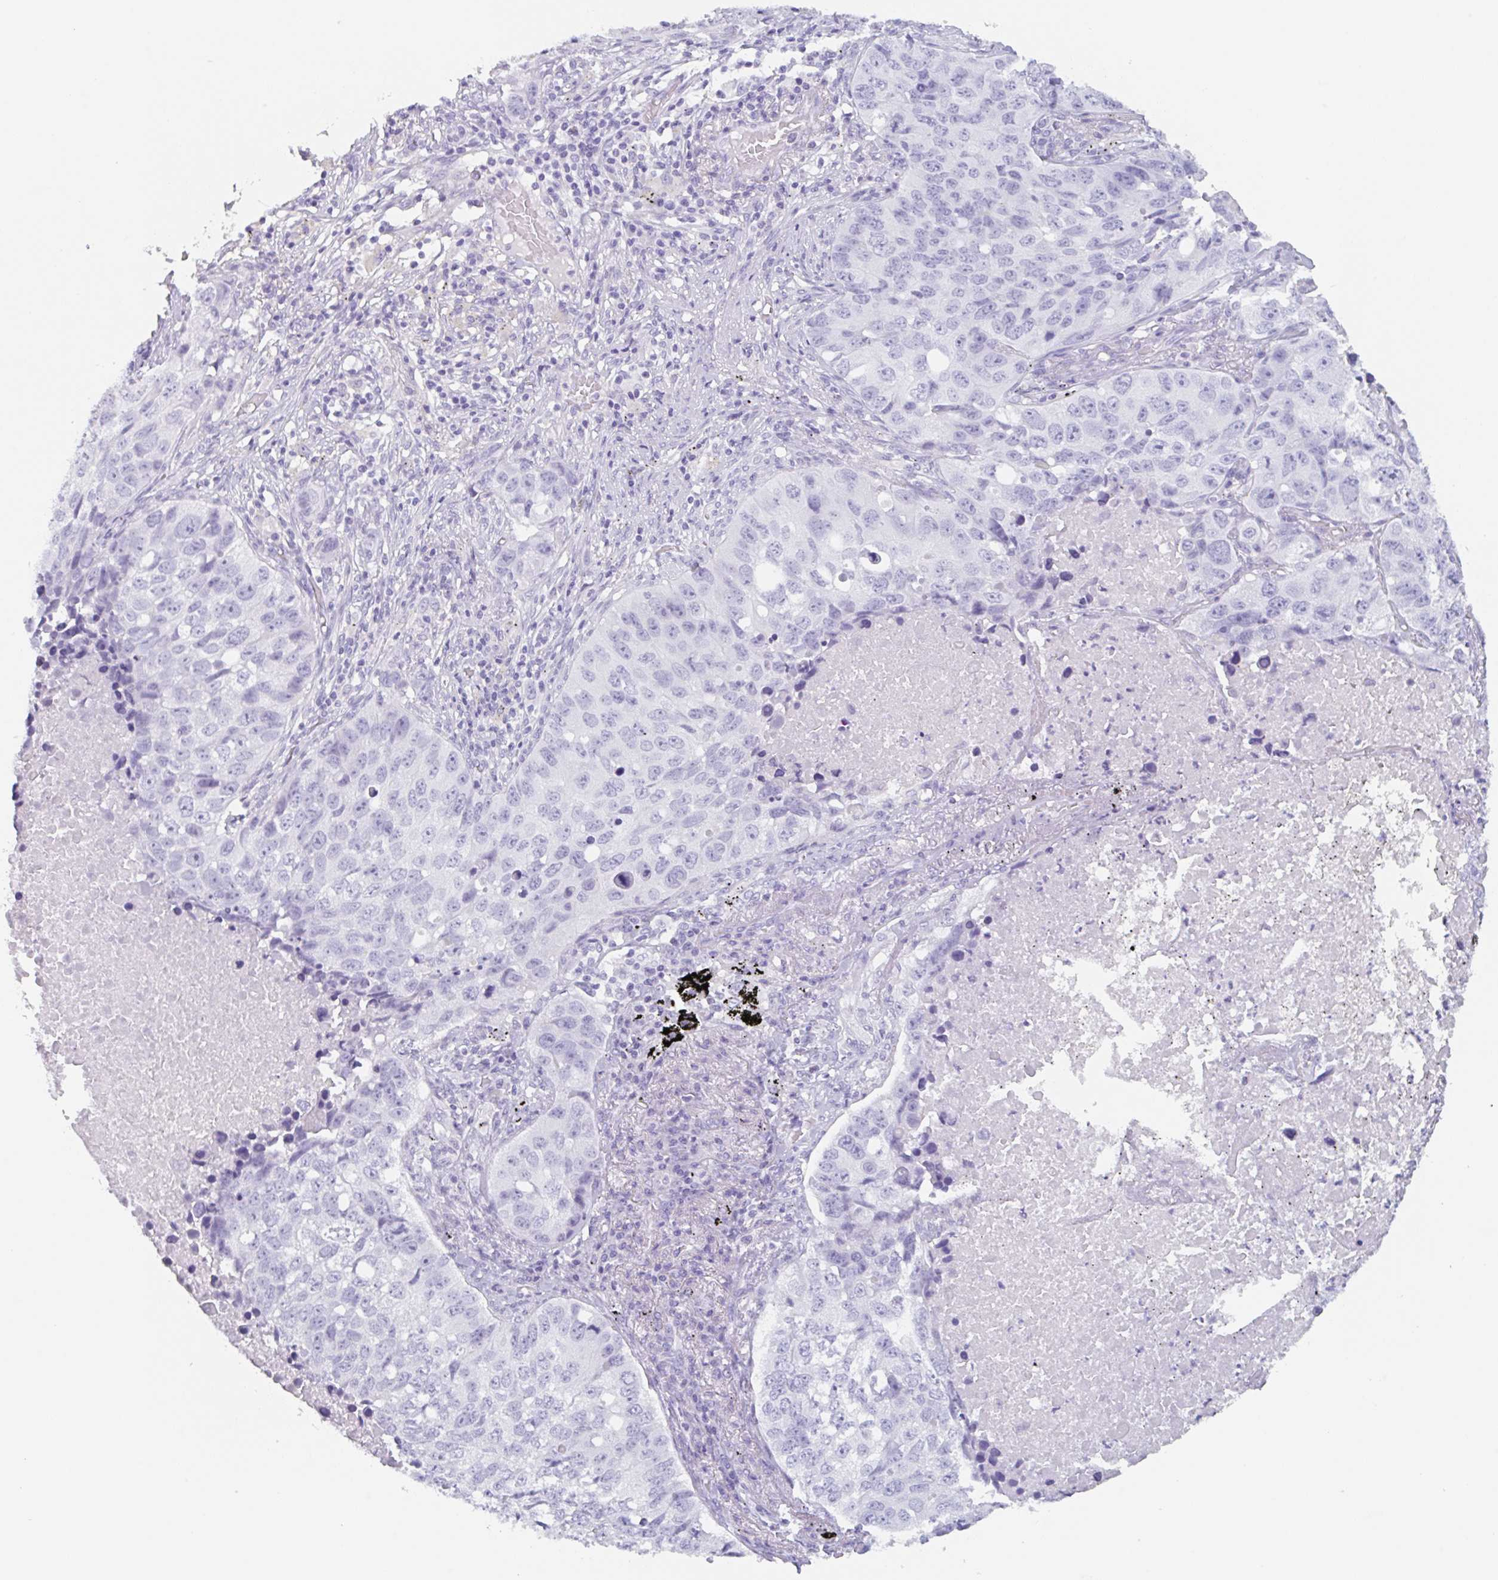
{"staining": {"intensity": "negative", "quantity": "none", "location": "none"}, "tissue": "lung cancer", "cell_type": "Tumor cells", "image_type": "cancer", "snomed": [{"axis": "morphology", "description": "Squamous cell carcinoma, NOS"}, {"axis": "topography", "description": "Lung"}], "caption": "Immunohistochemistry histopathology image of neoplastic tissue: human lung cancer stained with DAB (3,3'-diaminobenzidine) shows no significant protein positivity in tumor cells. (Stains: DAB immunohistochemistry (IHC) with hematoxylin counter stain, Microscopy: brightfield microscopy at high magnification).", "gene": "EMC4", "patient": {"sex": "male", "age": 60}}